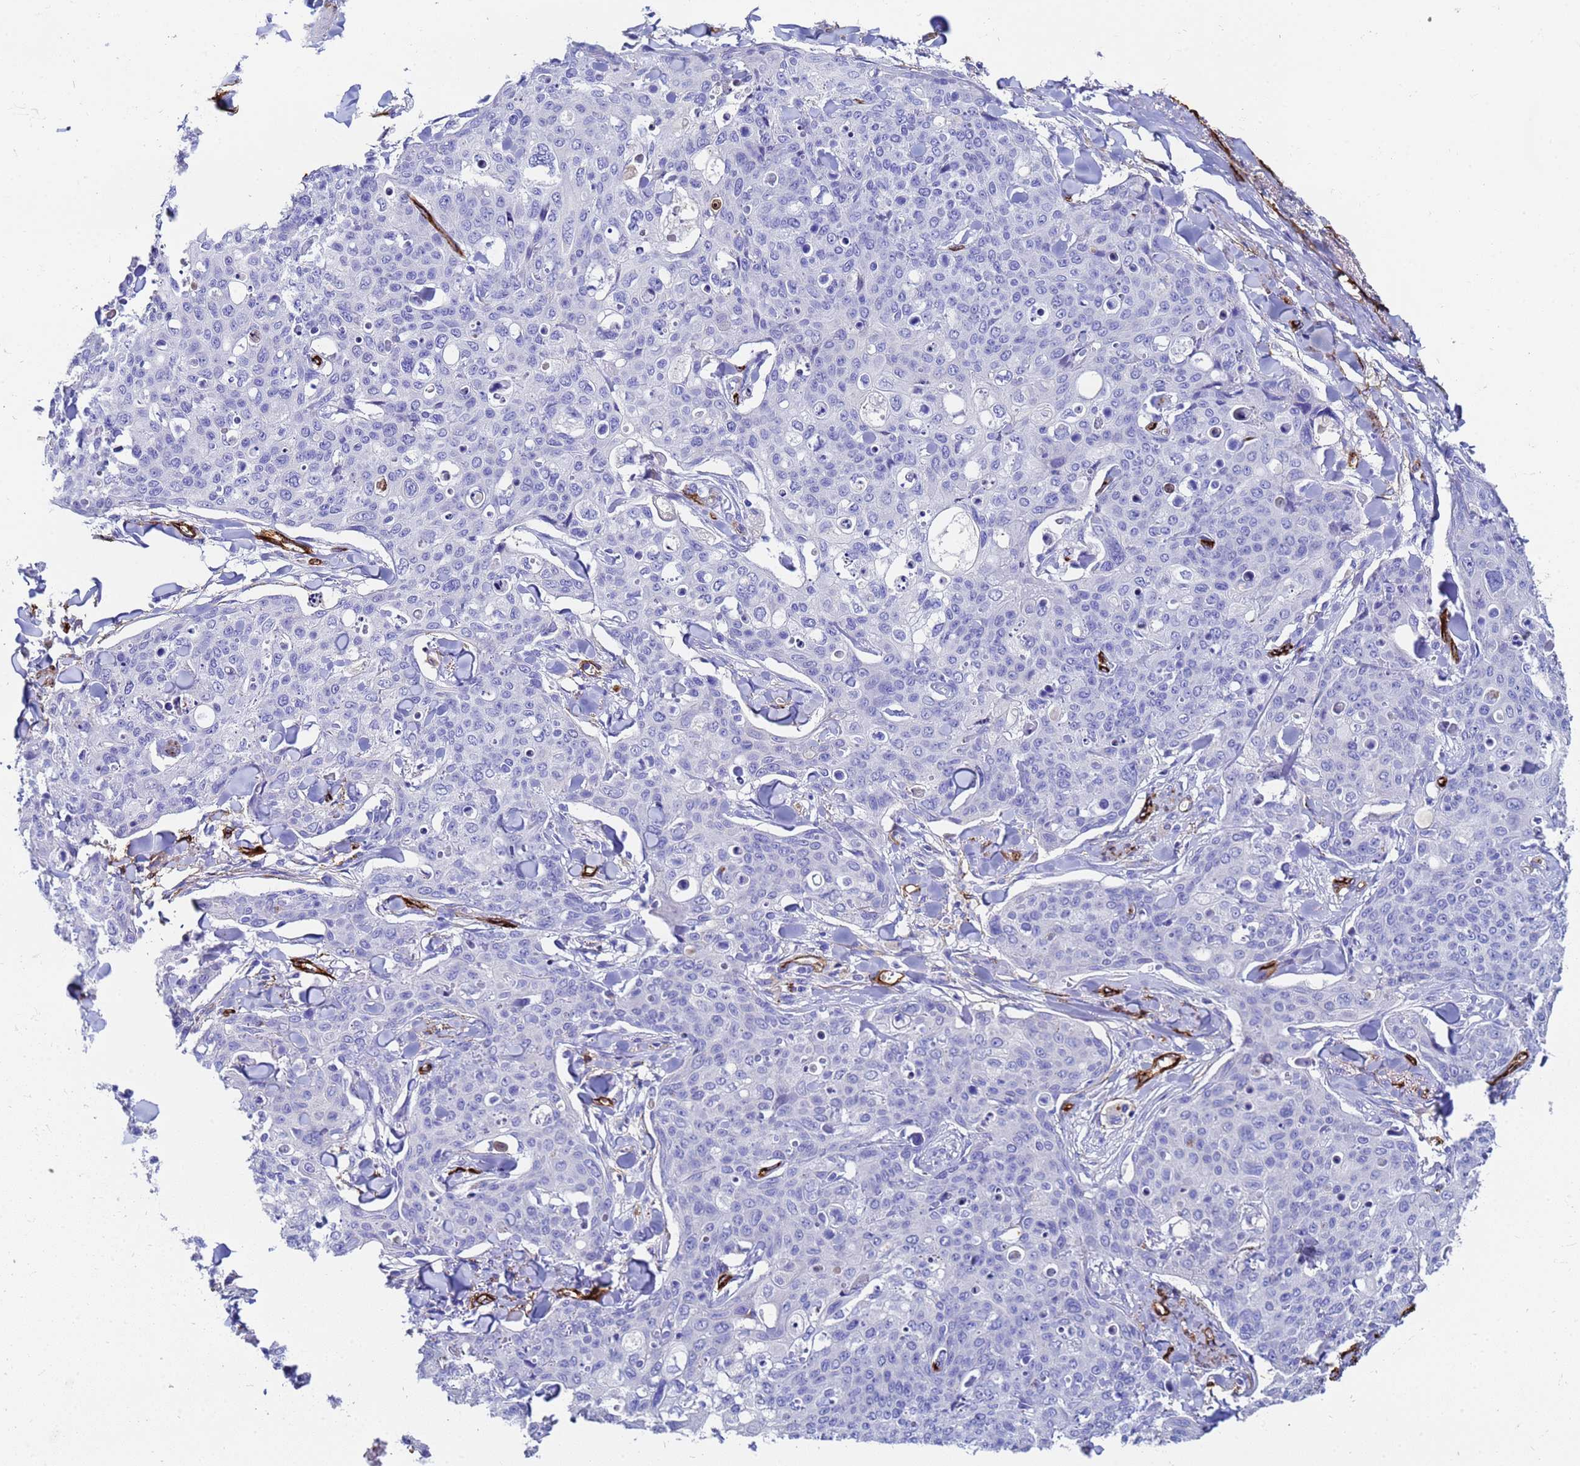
{"staining": {"intensity": "negative", "quantity": "none", "location": "none"}, "tissue": "skin cancer", "cell_type": "Tumor cells", "image_type": "cancer", "snomed": [{"axis": "morphology", "description": "Squamous cell carcinoma, NOS"}, {"axis": "topography", "description": "Skin"}, {"axis": "topography", "description": "Vulva"}], "caption": "Skin cancer stained for a protein using IHC exhibits no positivity tumor cells.", "gene": "ADIPOQ", "patient": {"sex": "female", "age": 85}}